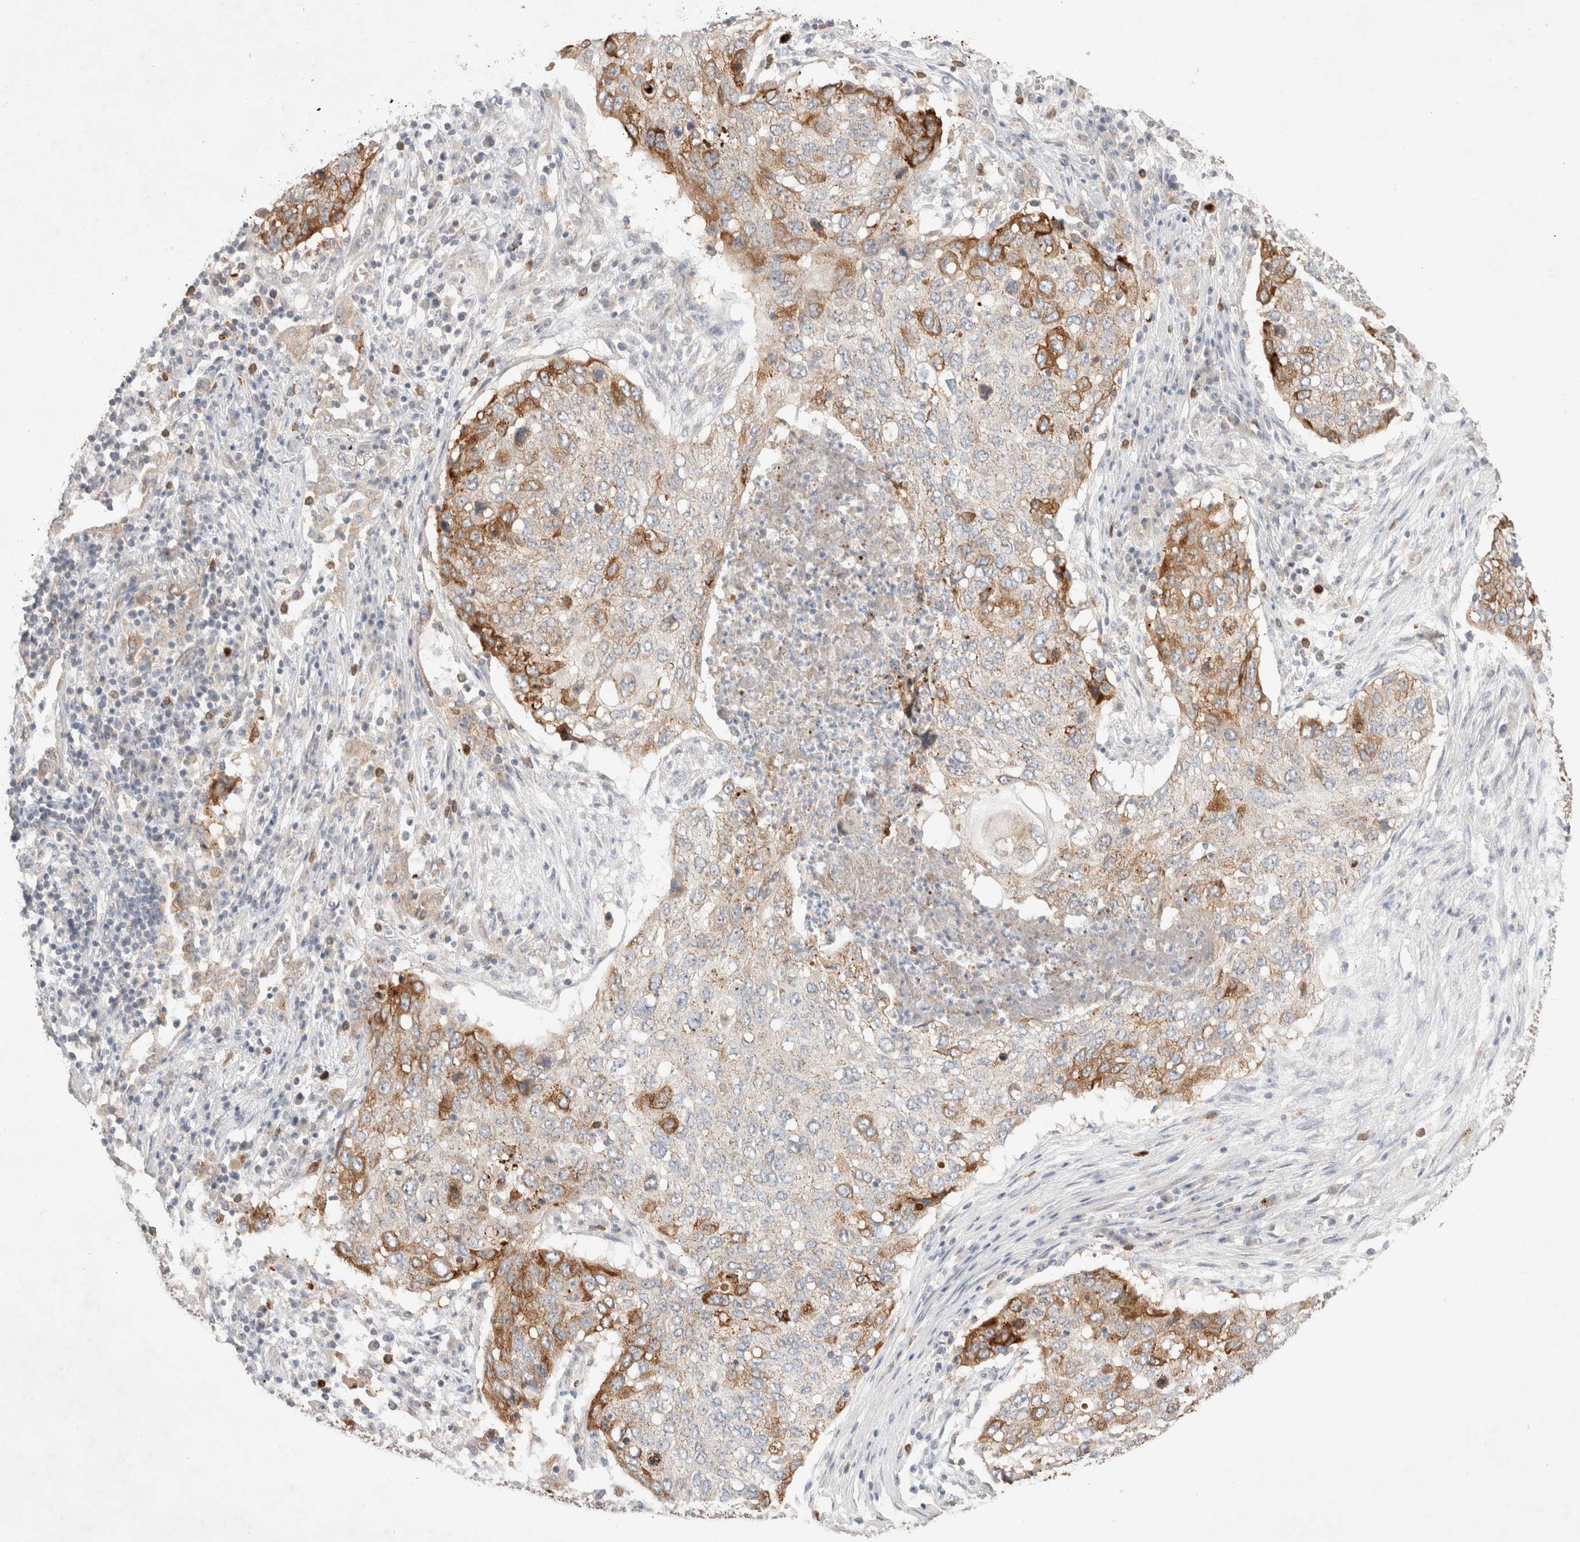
{"staining": {"intensity": "moderate", "quantity": "25%-75%", "location": "cytoplasmic/membranous"}, "tissue": "lung cancer", "cell_type": "Tumor cells", "image_type": "cancer", "snomed": [{"axis": "morphology", "description": "Squamous cell carcinoma, NOS"}, {"axis": "topography", "description": "Lung"}], "caption": "Immunohistochemistry (IHC) (DAB) staining of human squamous cell carcinoma (lung) demonstrates moderate cytoplasmic/membranous protein expression in approximately 25%-75% of tumor cells.", "gene": "TRIM41", "patient": {"sex": "female", "age": 63}}